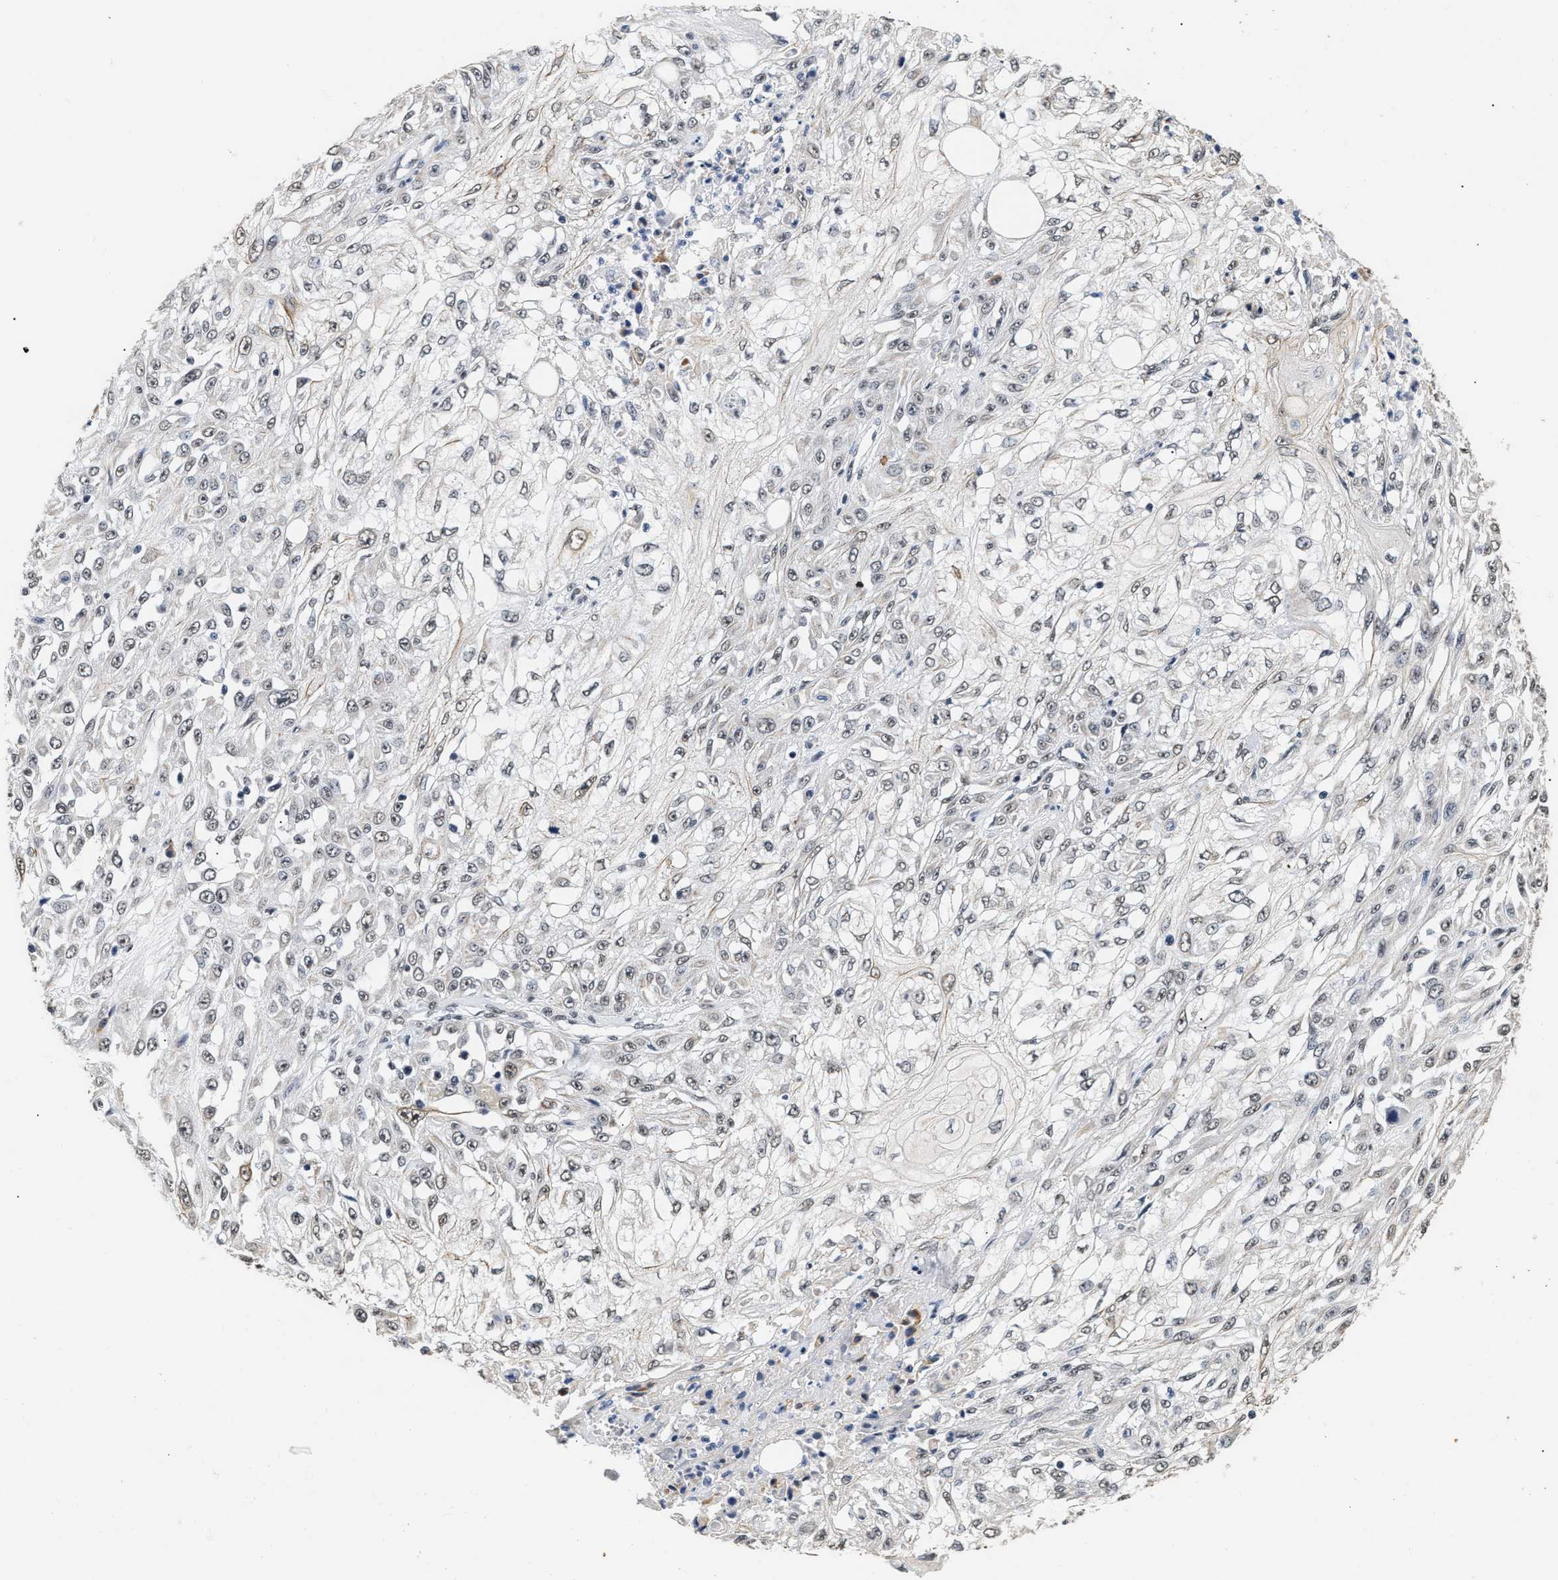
{"staining": {"intensity": "negative", "quantity": "none", "location": "none"}, "tissue": "skin cancer", "cell_type": "Tumor cells", "image_type": "cancer", "snomed": [{"axis": "morphology", "description": "Squamous cell carcinoma, NOS"}, {"axis": "morphology", "description": "Squamous cell carcinoma, metastatic, NOS"}, {"axis": "topography", "description": "Skin"}, {"axis": "topography", "description": "Lymph node"}], "caption": "Human skin cancer (squamous cell carcinoma) stained for a protein using immunohistochemistry (IHC) exhibits no expression in tumor cells.", "gene": "THOC1", "patient": {"sex": "male", "age": 75}}